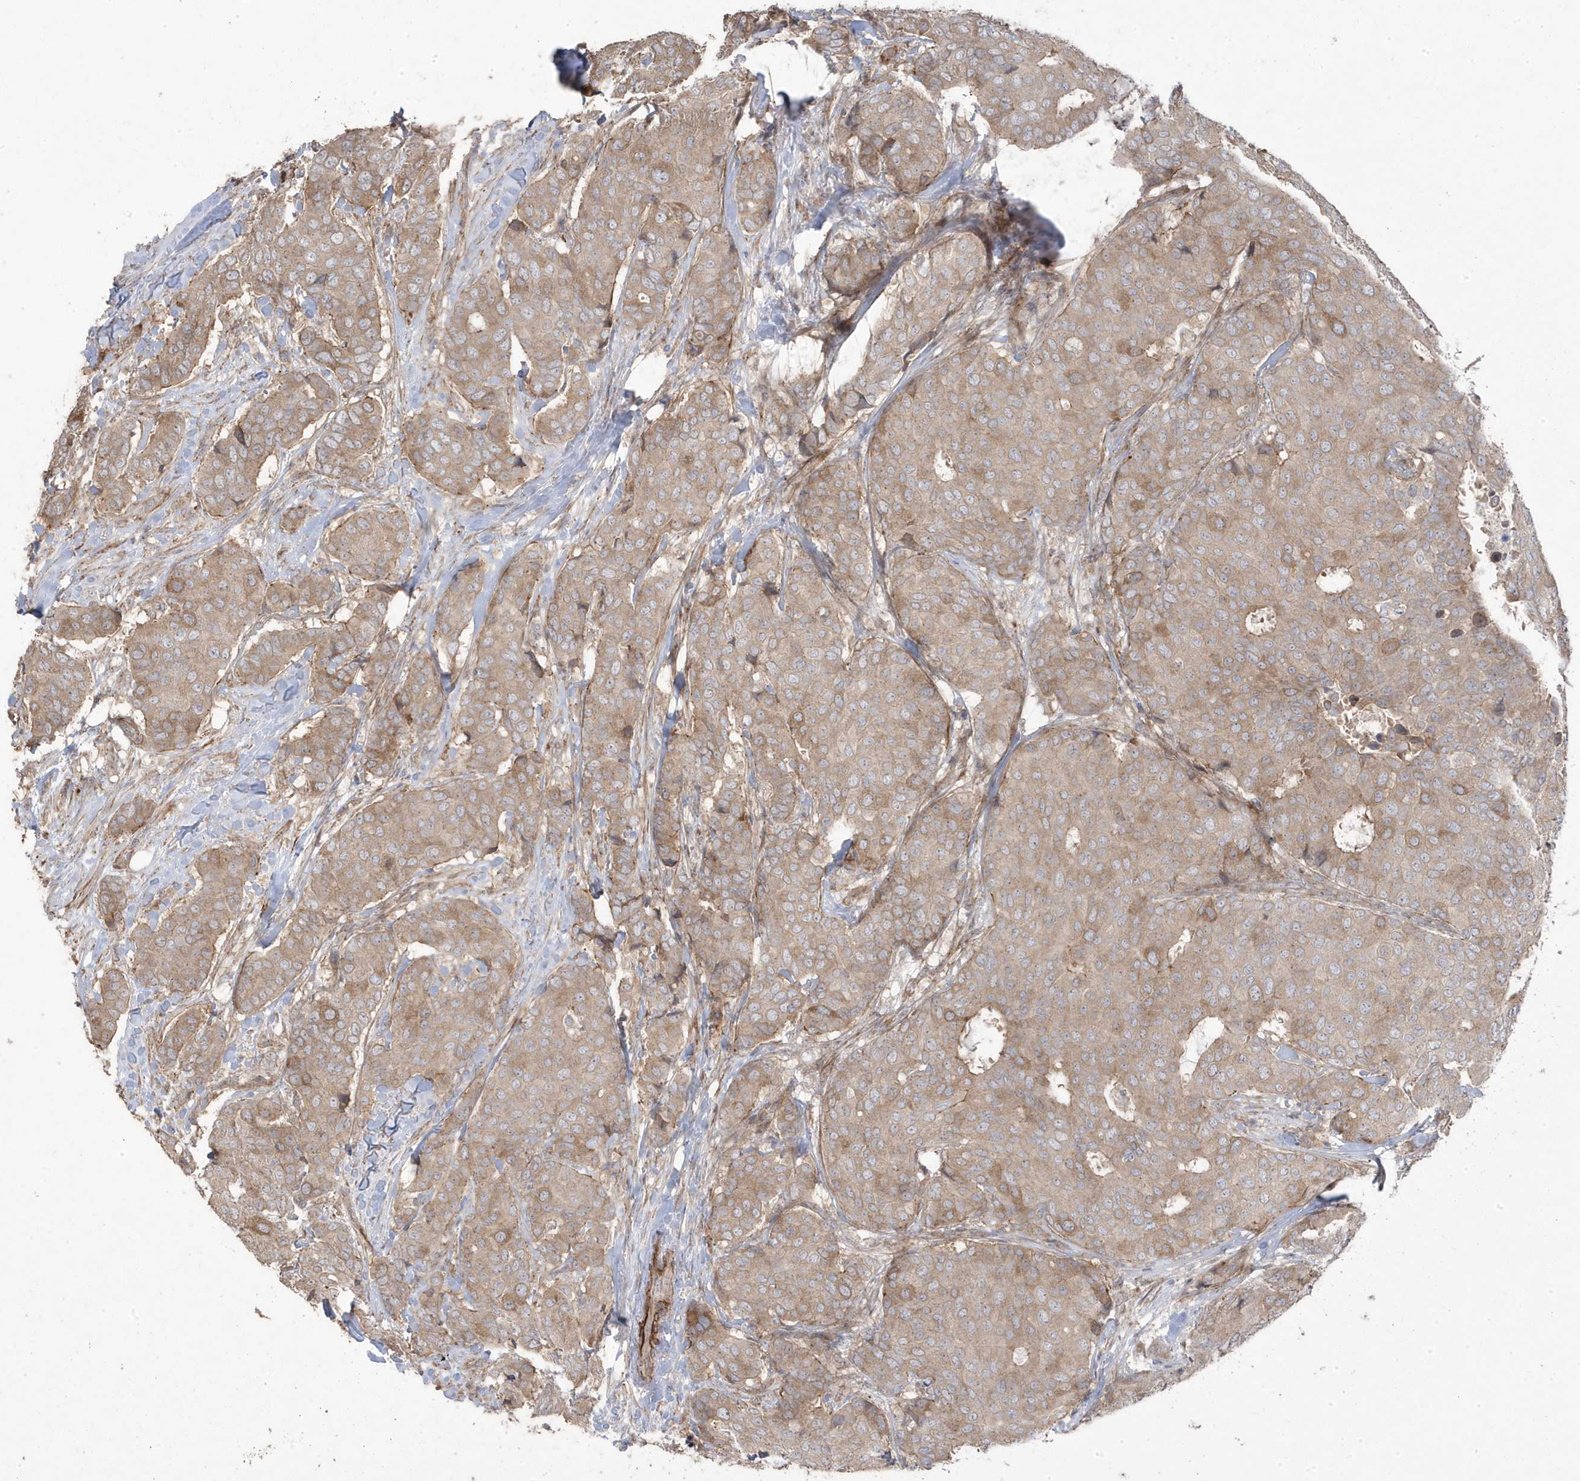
{"staining": {"intensity": "weak", "quantity": ">75%", "location": "cytoplasmic/membranous"}, "tissue": "breast cancer", "cell_type": "Tumor cells", "image_type": "cancer", "snomed": [{"axis": "morphology", "description": "Duct carcinoma"}, {"axis": "topography", "description": "Breast"}], "caption": "DAB immunohistochemical staining of breast cancer (infiltrating ductal carcinoma) displays weak cytoplasmic/membranous protein positivity in approximately >75% of tumor cells.", "gene": "CETN3", "patient": {"sex": "female", "age": 75}}